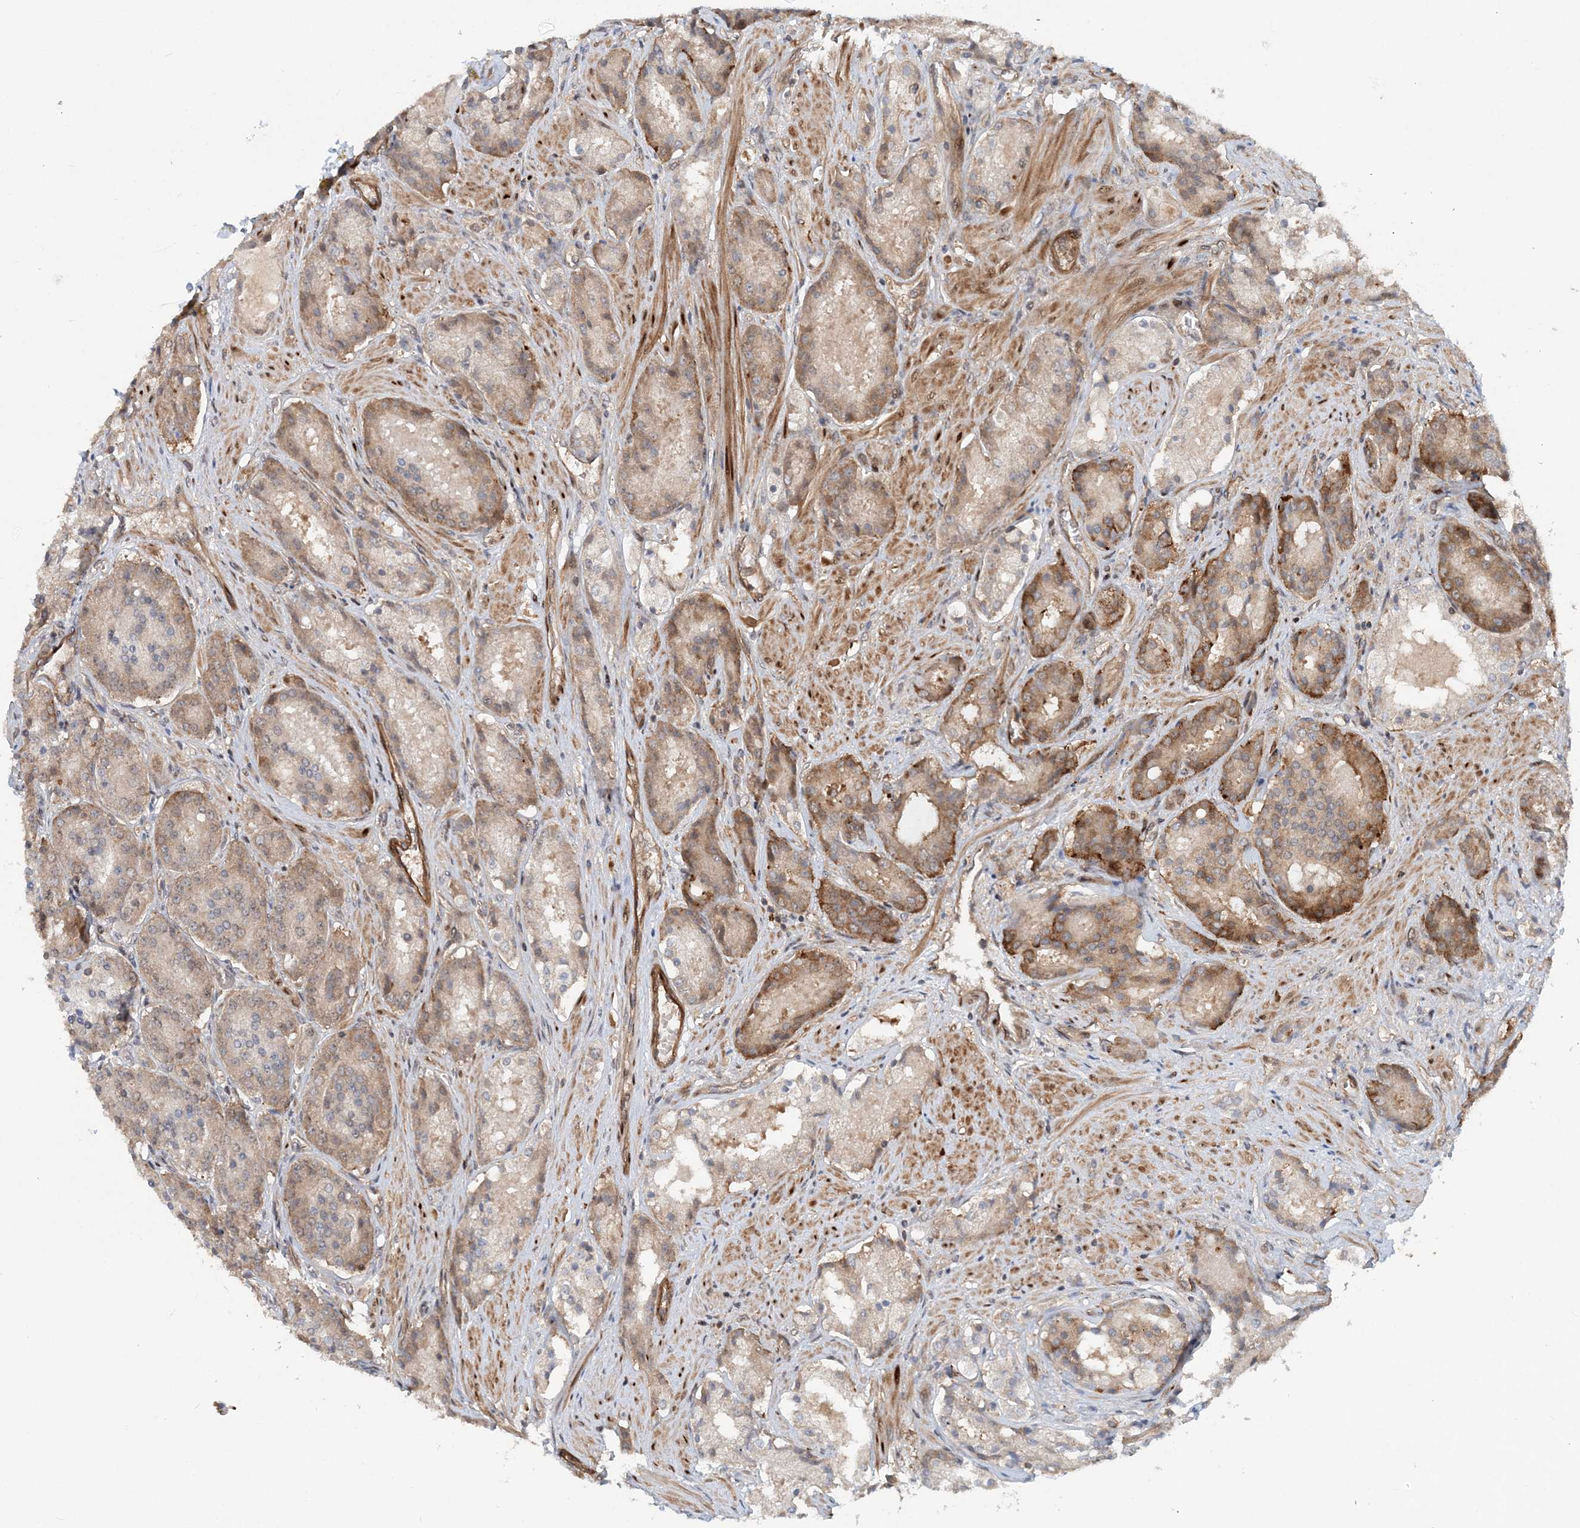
{"staining": {"intensity": "moderate", "quantity": ">75%", "location": "cytoplasmic/membranous"}, "tissue": "prostate cancer", "cell_type": "Tumor cells", "image_type": "cancer", "snomed": [{"axis": "morphology", "description": "Adenocarcinoma, High grade"}, {"axis": "topography", "description": "Prostate"}], "caption": "A histopathology image of human adenocarcinoma (high-grade) (prostate) stained for a protein shows moderate cytoplasmic/membranous brown staining in tumor cells. (DAB = brown stain, brightfield microscopy at high magnification).", "gene": "GEMIN5", "patient": {"sex": "male", "age": 60}}